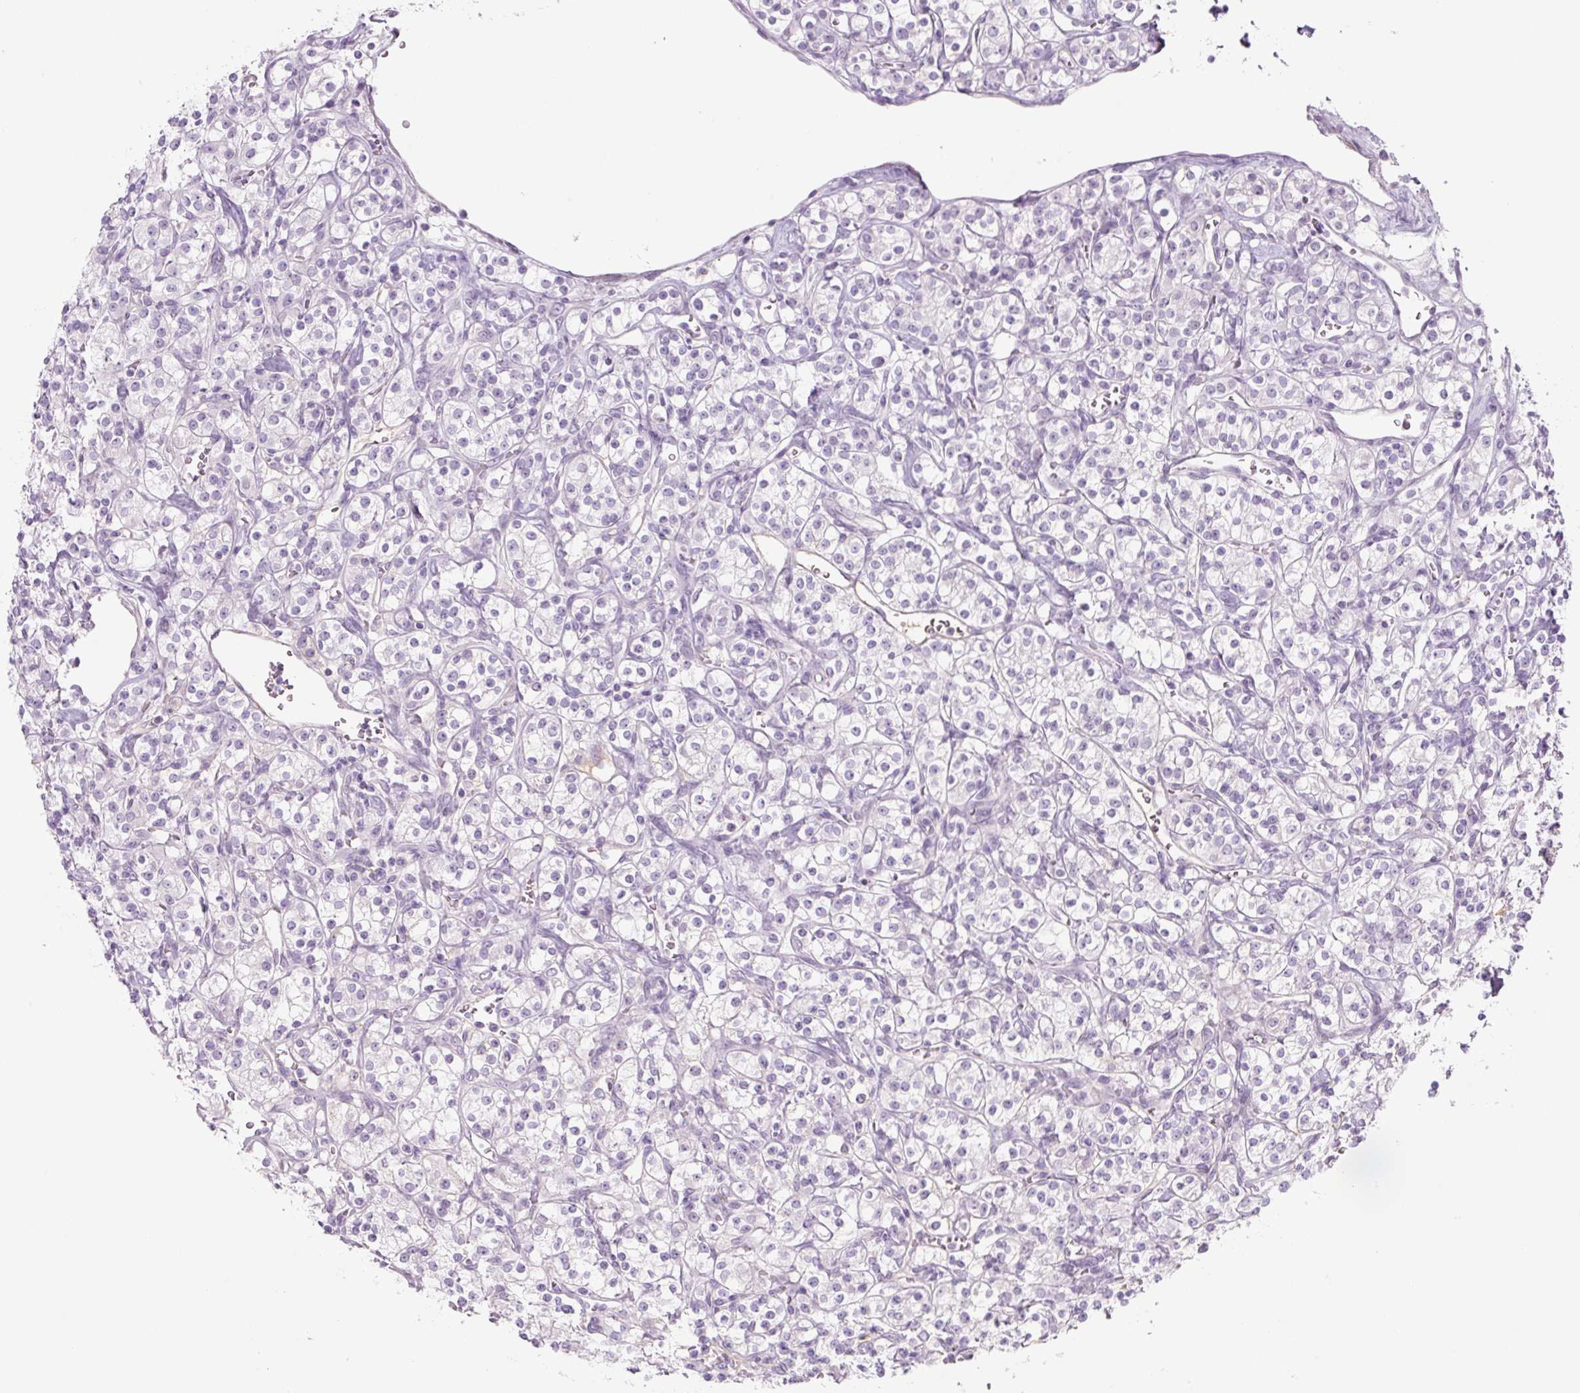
{"staining": {"intensity": "negative", "quantity": "none", "location": "none"}, "tissue": "renal cancer", "cell_type": "Tumor cells", "image_type": "cancer", "snomed": [{"axis": "morphology", "description": "Adenocarcinoma, NOS"}, {"axis": "topography", "description": "Kidney"}], "caption": "Tumor cells show no significant staining in renal adenocarcinoma.", "gene": "PRM1", "patient": {"sex": "male", "age": 77}}